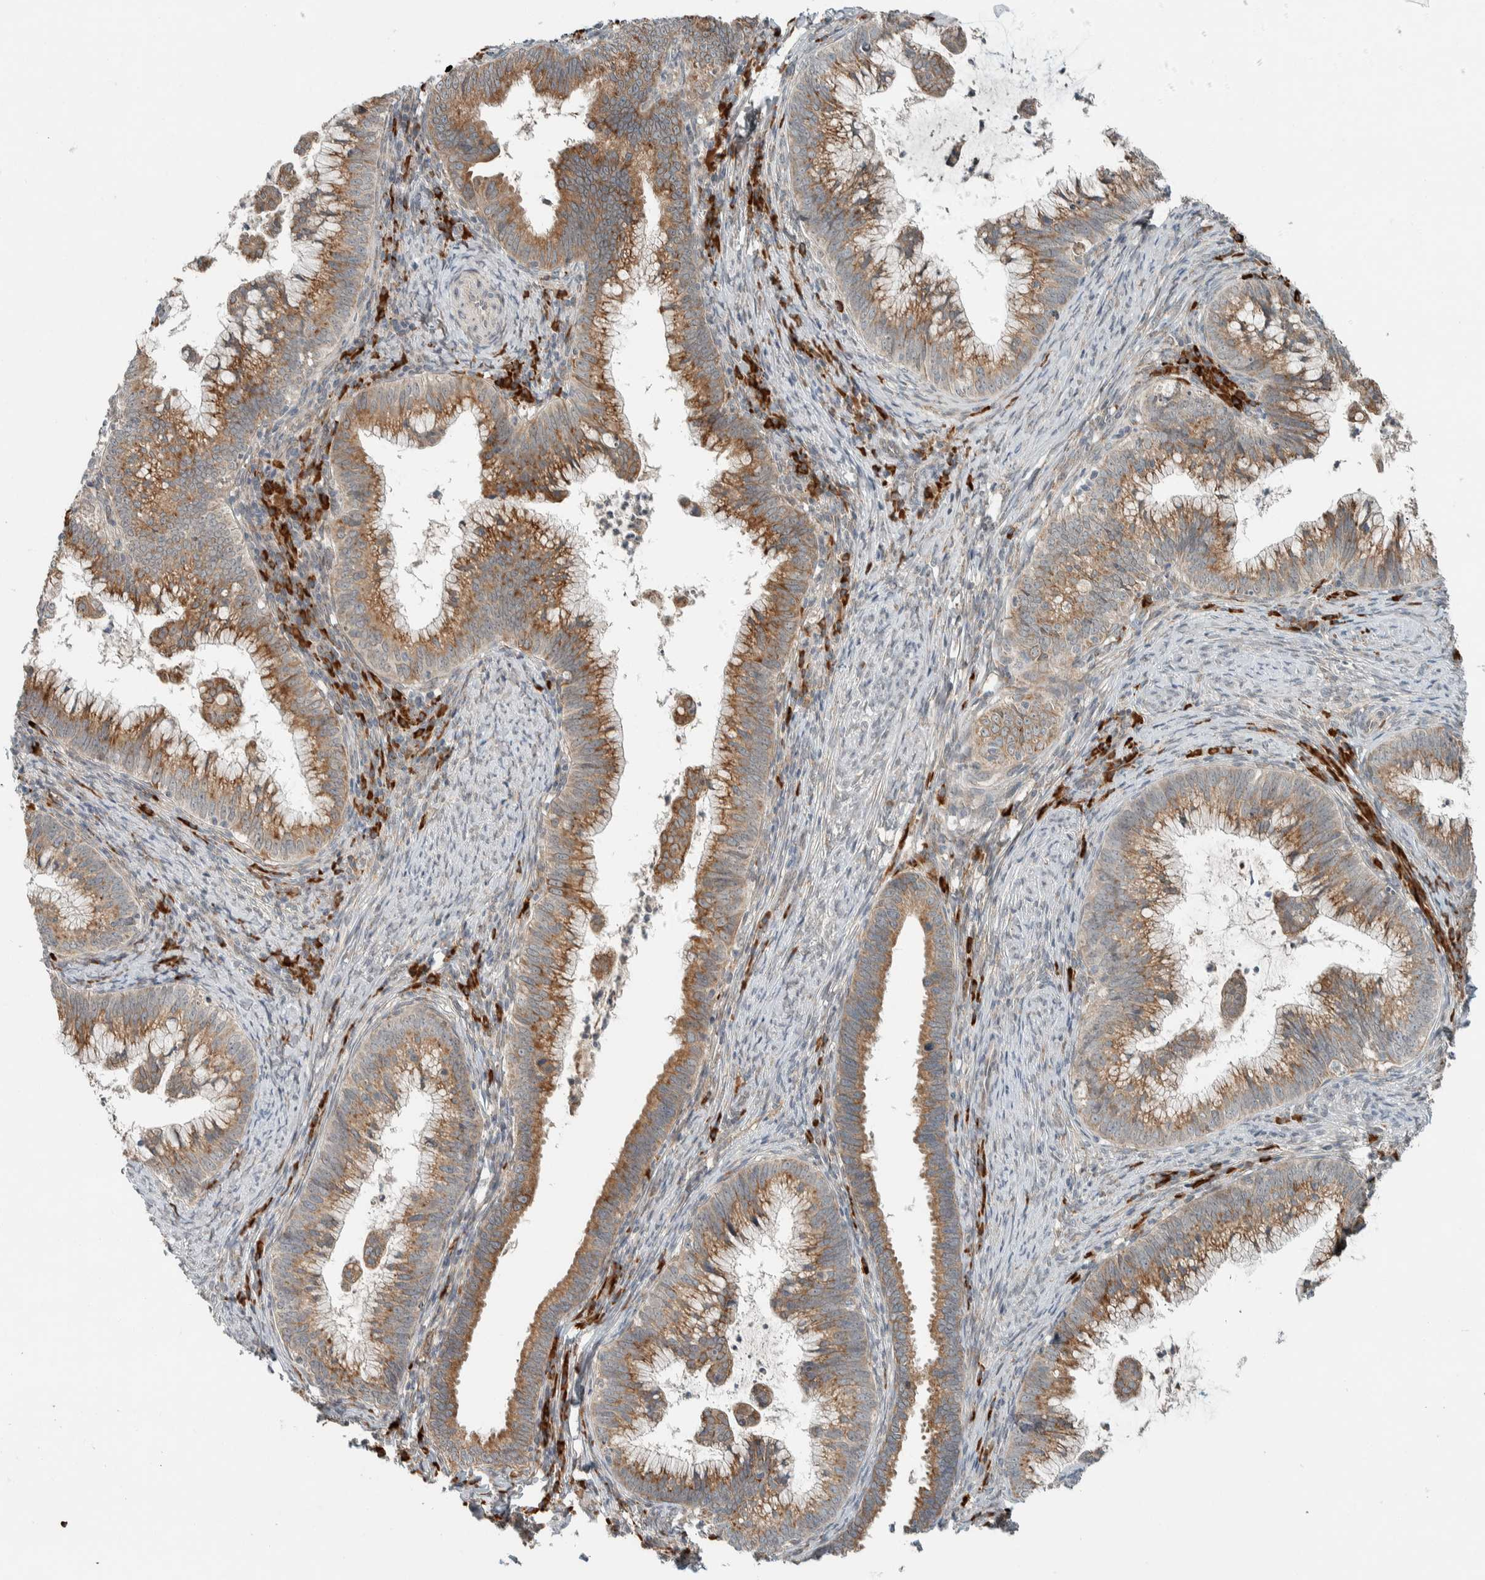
{"staining": {"intensity": "moderate", "quantity": ">75%", "location": "cytoplasmic/membranous"}, "tissue": "cervical cancer", "cell_type": "Tumor cells", "image_type": "cancer", "snomed": [{"axis": "morphology", "description": "Adenocarcinoma, NOS"}, {"axis": "topography", "description": "Cervix"}], "caption": "This histopathology image displays cervical cancer stained with immunohistochemistry to label a protein in brown. The cytoplasmic/membranous of tumor cells show moderate positivity for the protein. Nuclei are counter-stained blue.", "gene": "CTBP2", "patient": {"sex": "female", "age": 36}}